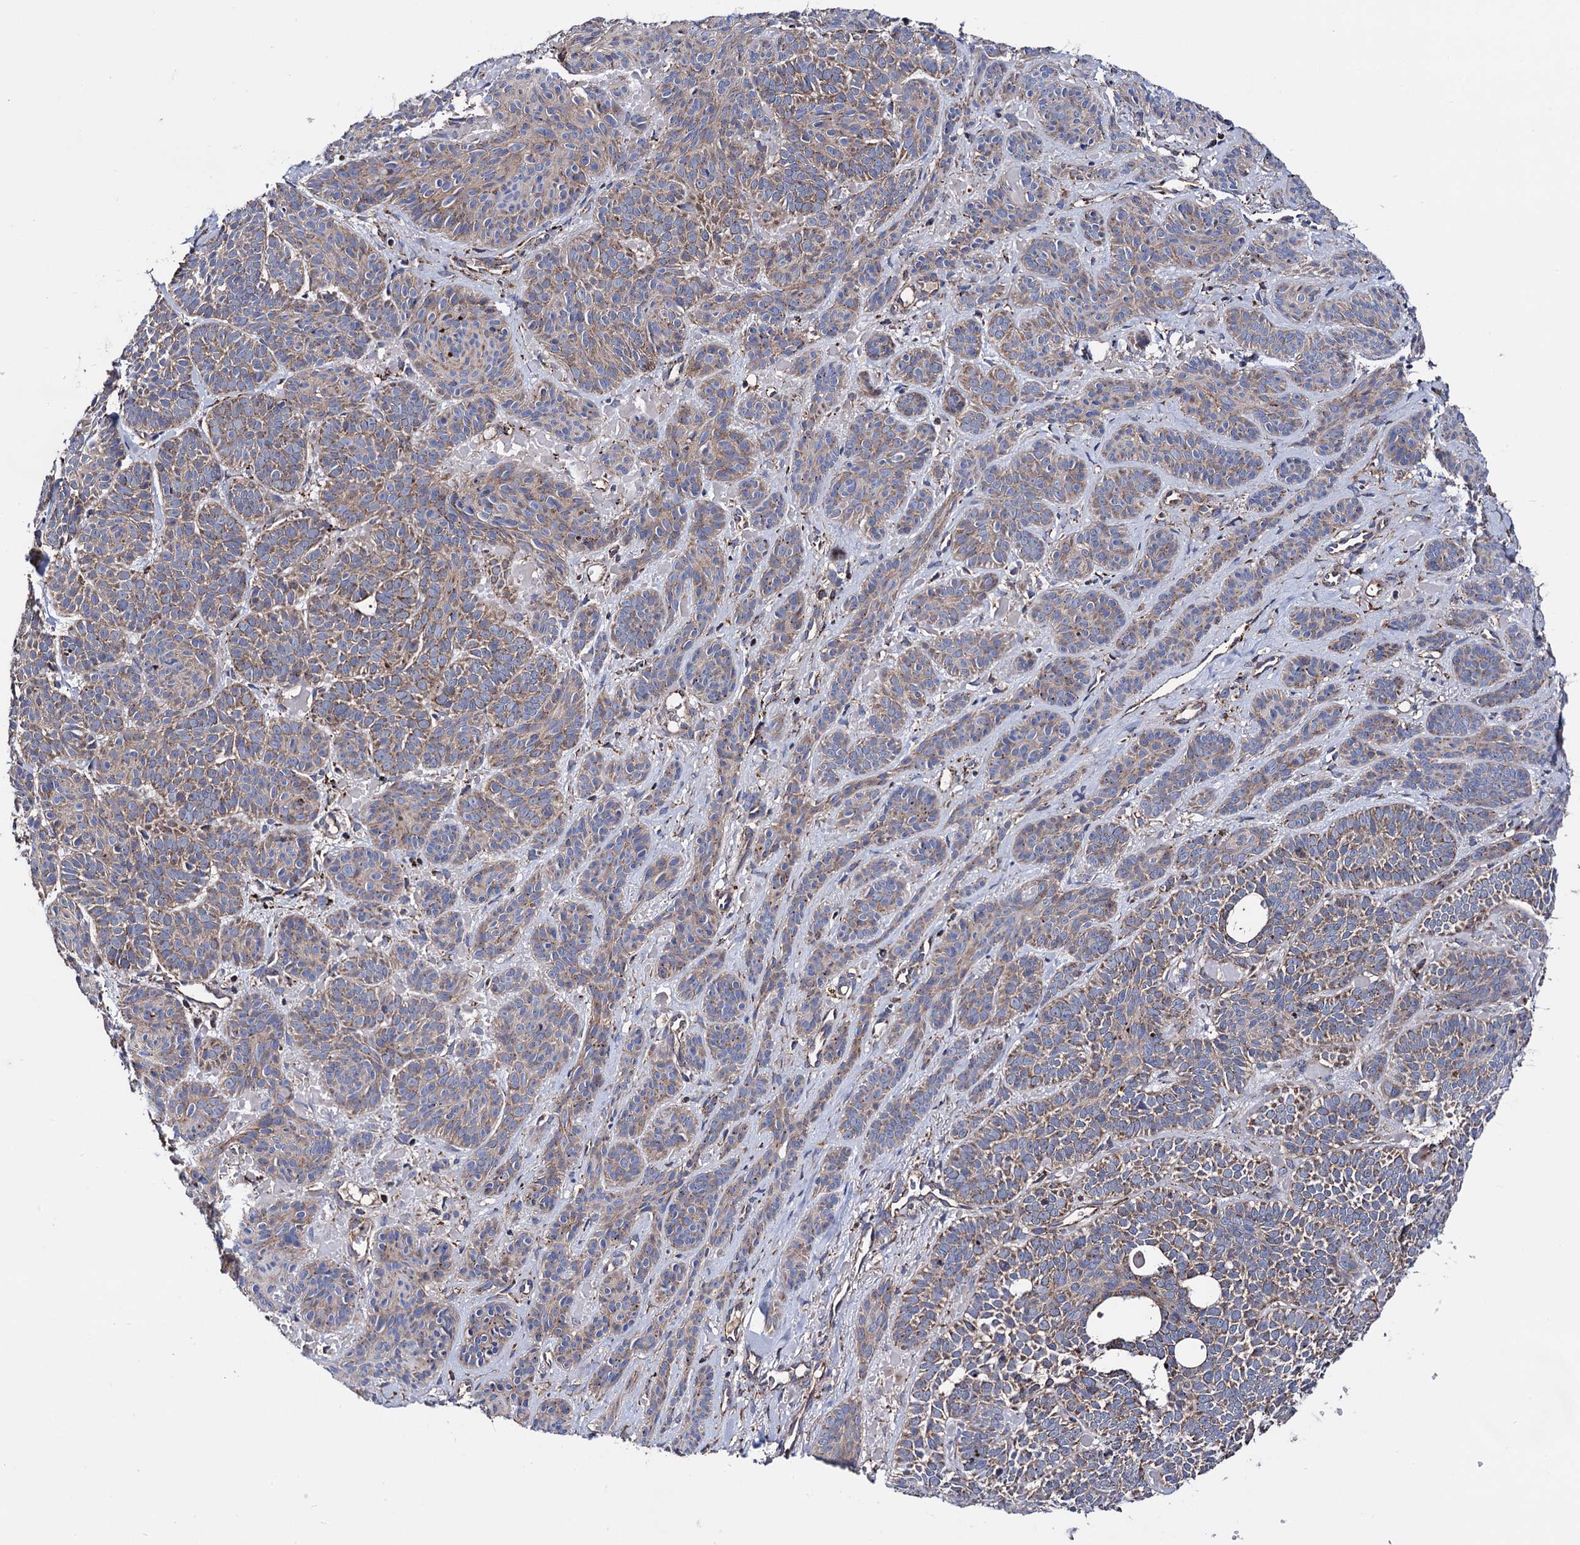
{"staining": {"intensity": "moderate", "quantity": ">75%", "location": "cytoplasmic/membranous"}, "tissue": "skin cancer", "cell_type": "Tumor cells", "image_type": "cancer", "snomed": [{"axis": "morphology", "description": "Basal cell carcinoma"}, {"axis": "topography", "description": "Skin"}], "caption": "Immunohistochemistry (DAB) staining of human skin cancer (basal cell carcinoma) demonstrates moderate cytoplasmic/membranous protein expression in approximately >75% of tumor cells.", "gene": "IQCH", "patient": {"sex": "male", "age": 85}}